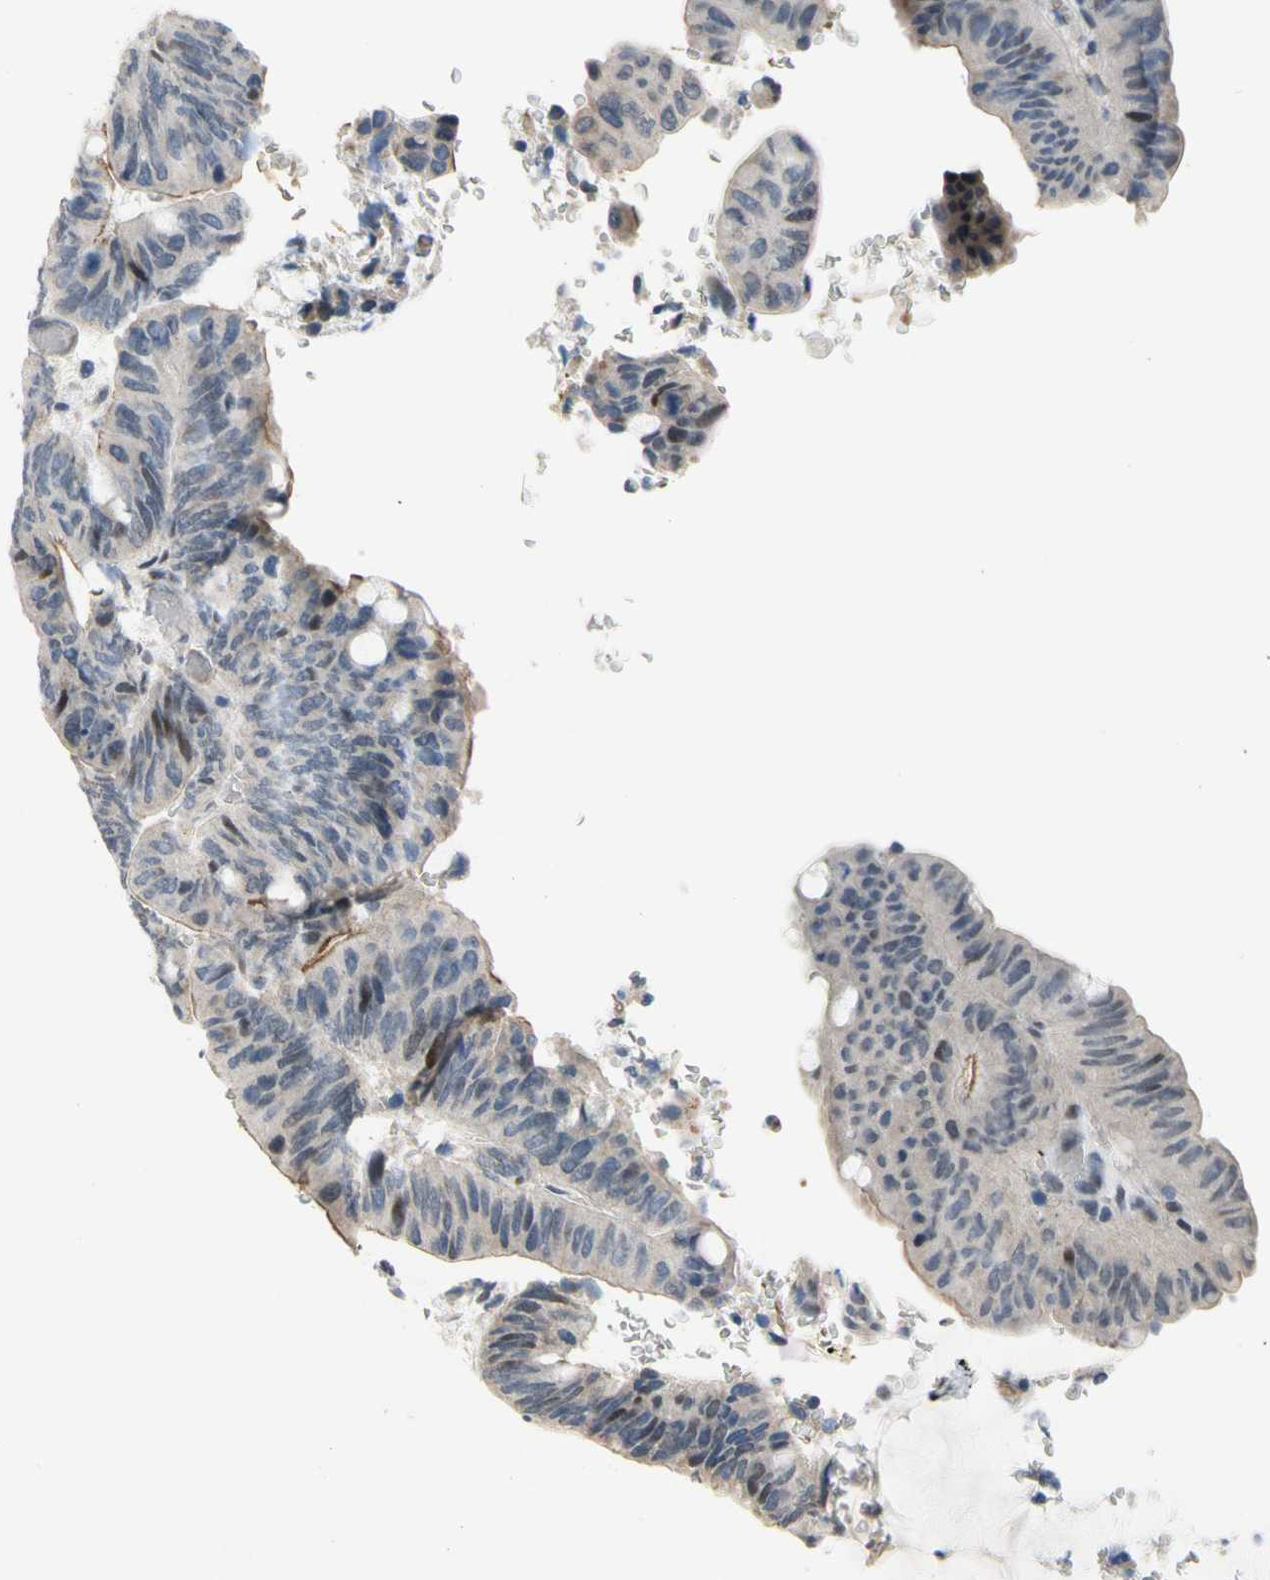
{"staining": {"intensity": "weak", "quantity": "<25%", "location": "nuclear"}, "tissue": "colorectal cancer", "cell_type": "Tumor cells", "image_type": "cancer", "snomed": [{"axis": "morphology", "description": "Normal tissue, NOS"}, {"axis": "morphology", "description": "Adenocarcinoma, NOS"}, {"axis": "topography", "description": "Rectum"}, {"axis": "topography", "description": "Peripheral nerve tissue"}], "caption": "DAB (3,3'-diaminobenzidine) immunohistochemical staining of human colorectal cancer reveals no significant expression in tumor cells. (DAB (3,3'-diaminobenzidine) immunohistochemistry (IHC), high magnification).", "gene": "ZNF184", "patient": {"sex": "male", "age": 92}}